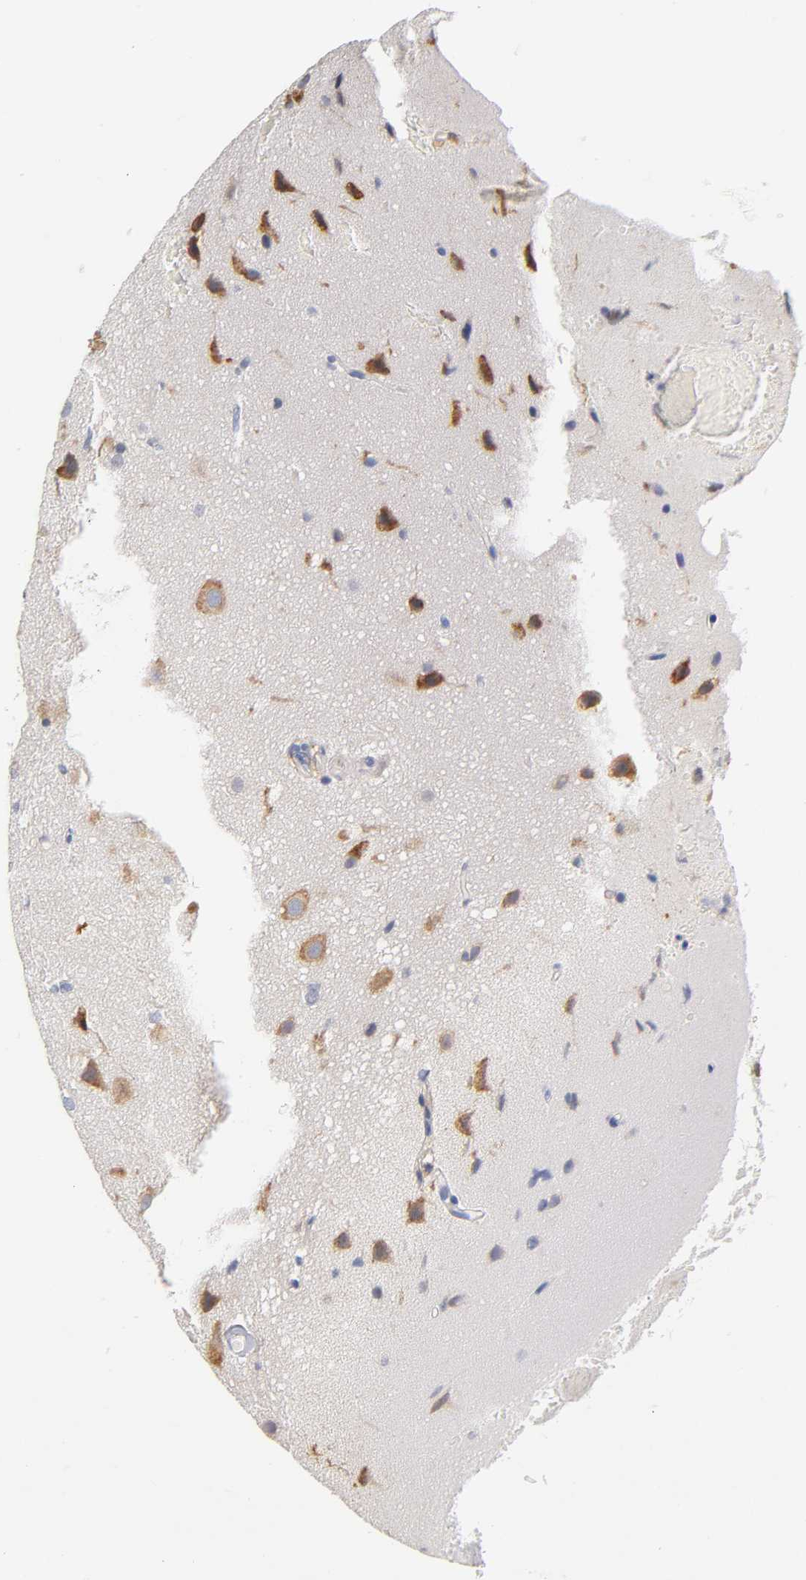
{"staining": {"intensity": "strong", "quantity": "25%-75%", "location": "cytoplasmic/membranous"}, "tissue": "glioma", "cell_type": "Tumor cells", "image_type": "cancer", "snomed": [{"axis": "morphology", "description": "Glioma, malignant, Low grade"}, {"axis": "topography", "description": "Cerebral cortex"}], "caption": "Malignant glioma (low-grade) tissue reveals strong cytoplasmic/membranous staining in about 25%-75% of tumor cells", "gene": "LAMB1", "patient": {"sex": "female", "age": 47}}